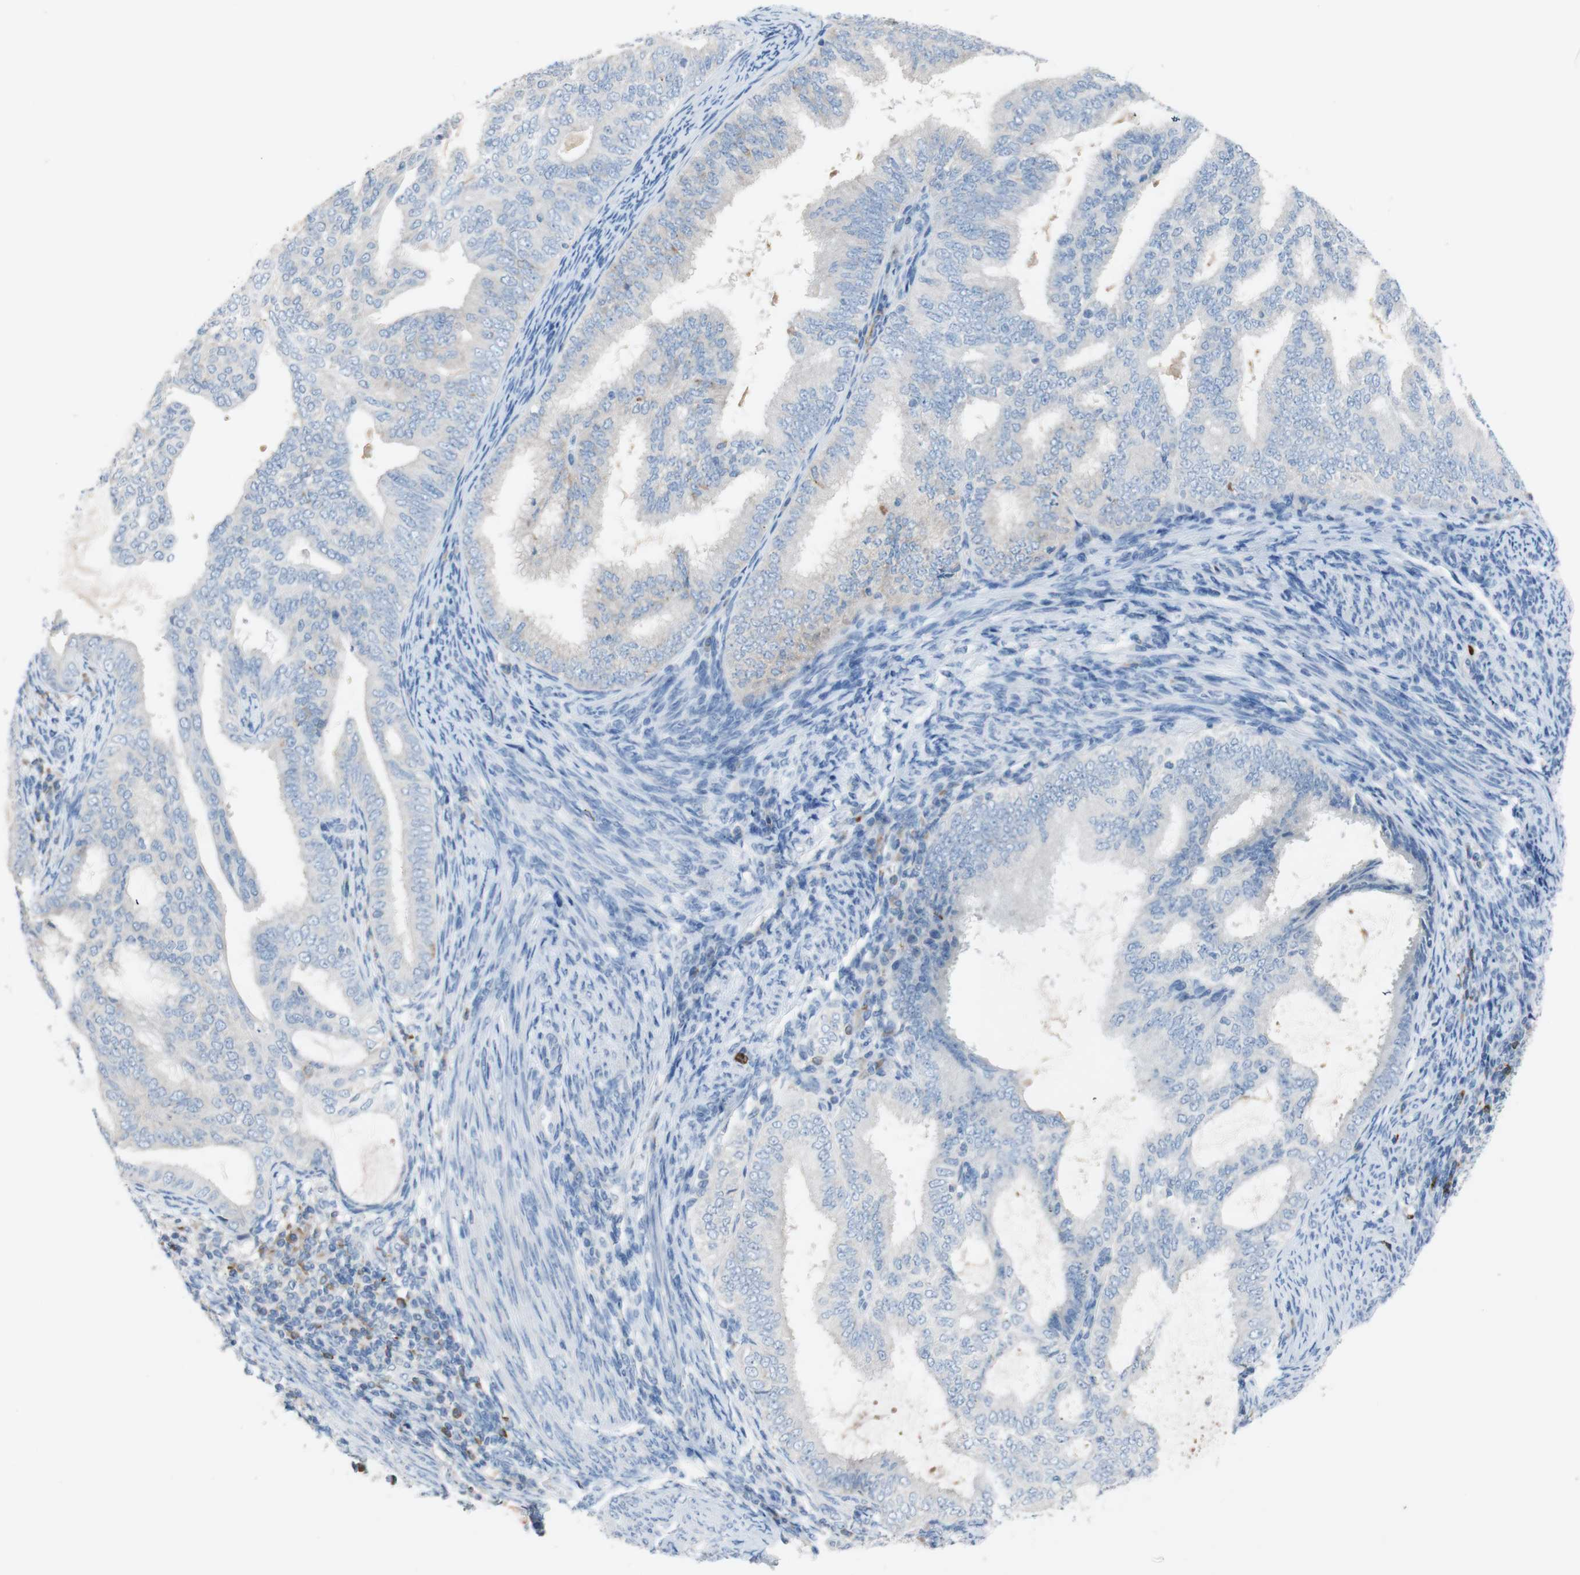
{"staining": {"intensity": "weak", "quantity": ">75%", "location": "cytoplasmic/membranous"}, "tissue": "endometrial cancer", "cell_type": "Tumor cells", "image_type": "cancer", "snomed": [{"axis": "morphology", "description": "Adenocarcinoma, NOS"}, {"axis": "topography", "description": "Endometrium"}], "caption": "Immunohistochemistry photomicrograph of neoplastic tissue: human endometrial cancer (adenocarcinoma) stained using IHC reveals low levels of weak protein expression localized specifically in the cytoplasmic/membranous of tumor cells, appearing as a cytoplasmic/membranous brown color.", "gene": "PACSIN1", "patient": {"sex": "female", "age": 58}}